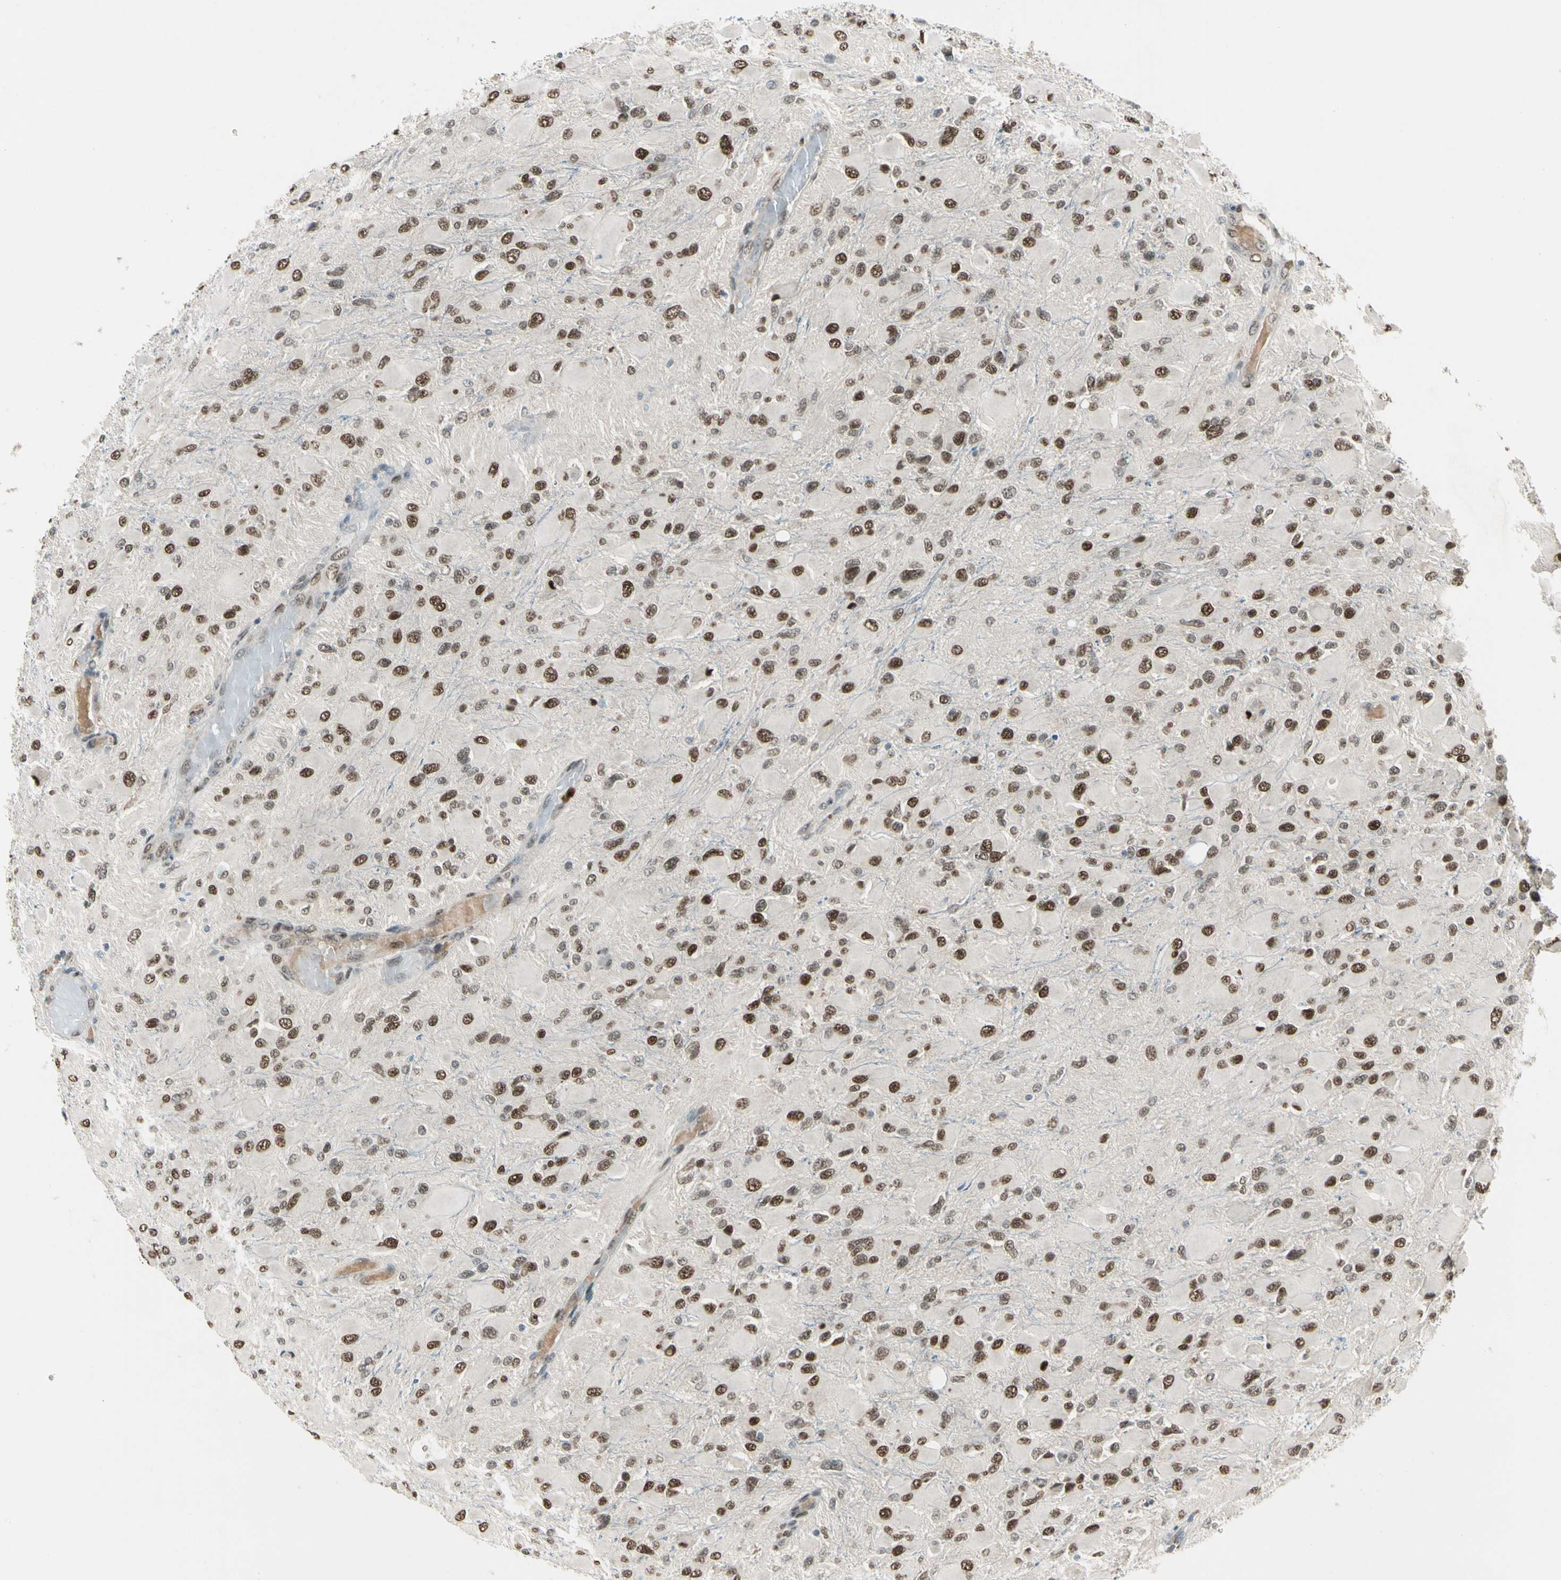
{"staining": {"intensity": "strong", "quantity": ">75%", "location": "nuclear"}, "tissue": "glioma", "cell_type": "Tumor cells", "image_type": "cancer", "snomed": [{"axis": "morphology", "description": "Glioma, malignant, High grade"}, {"axis": "topography", "description": "Cerebral cortex"}], "caption": "Protein staining by IHC exhibits strong nuclear expression in approximately >75% of tumor cells in high-grade glioma (malignant).", "gene": "GTF3A", "patient": {"sex": "female", "age": 36}}